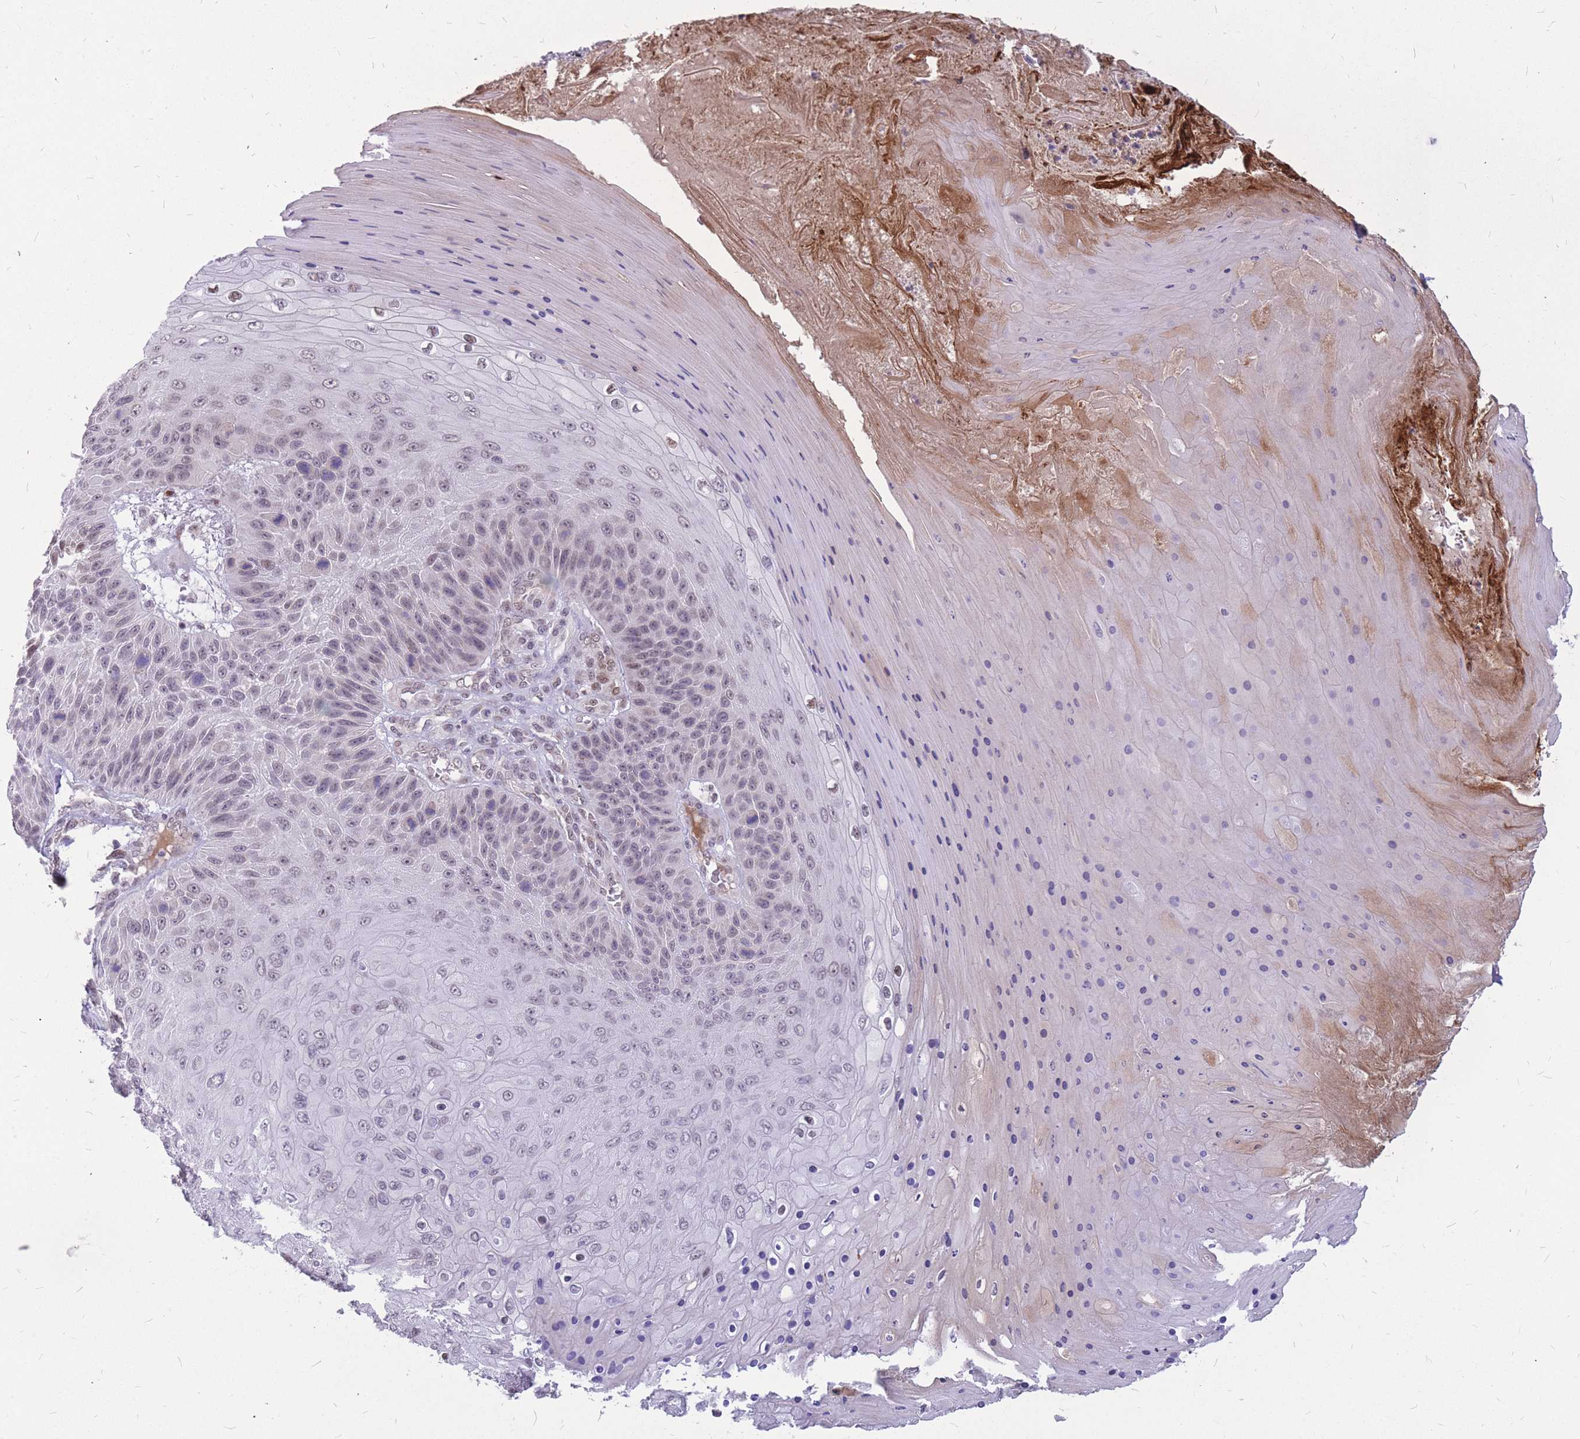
{"staining": {"intensity": "negative", "quantity": "none", "location": "none"}, "tissue": "skin cancer", "cell_type": "Tumor cells", "image_type": "cancer", "snomed": [{"axis": "morphology", "description": "Squamous cell carcinoma, NOS"}, {"axis": "topography", "description": "Skin"}], "caption": "Tumor cells show no significant protein staining in skin cancer (squamous cell carcinoma). (DAB immunohistochemistry, high magnification).", "gene": "ADD2", "patient": {"sex": "female", "age": 88}}